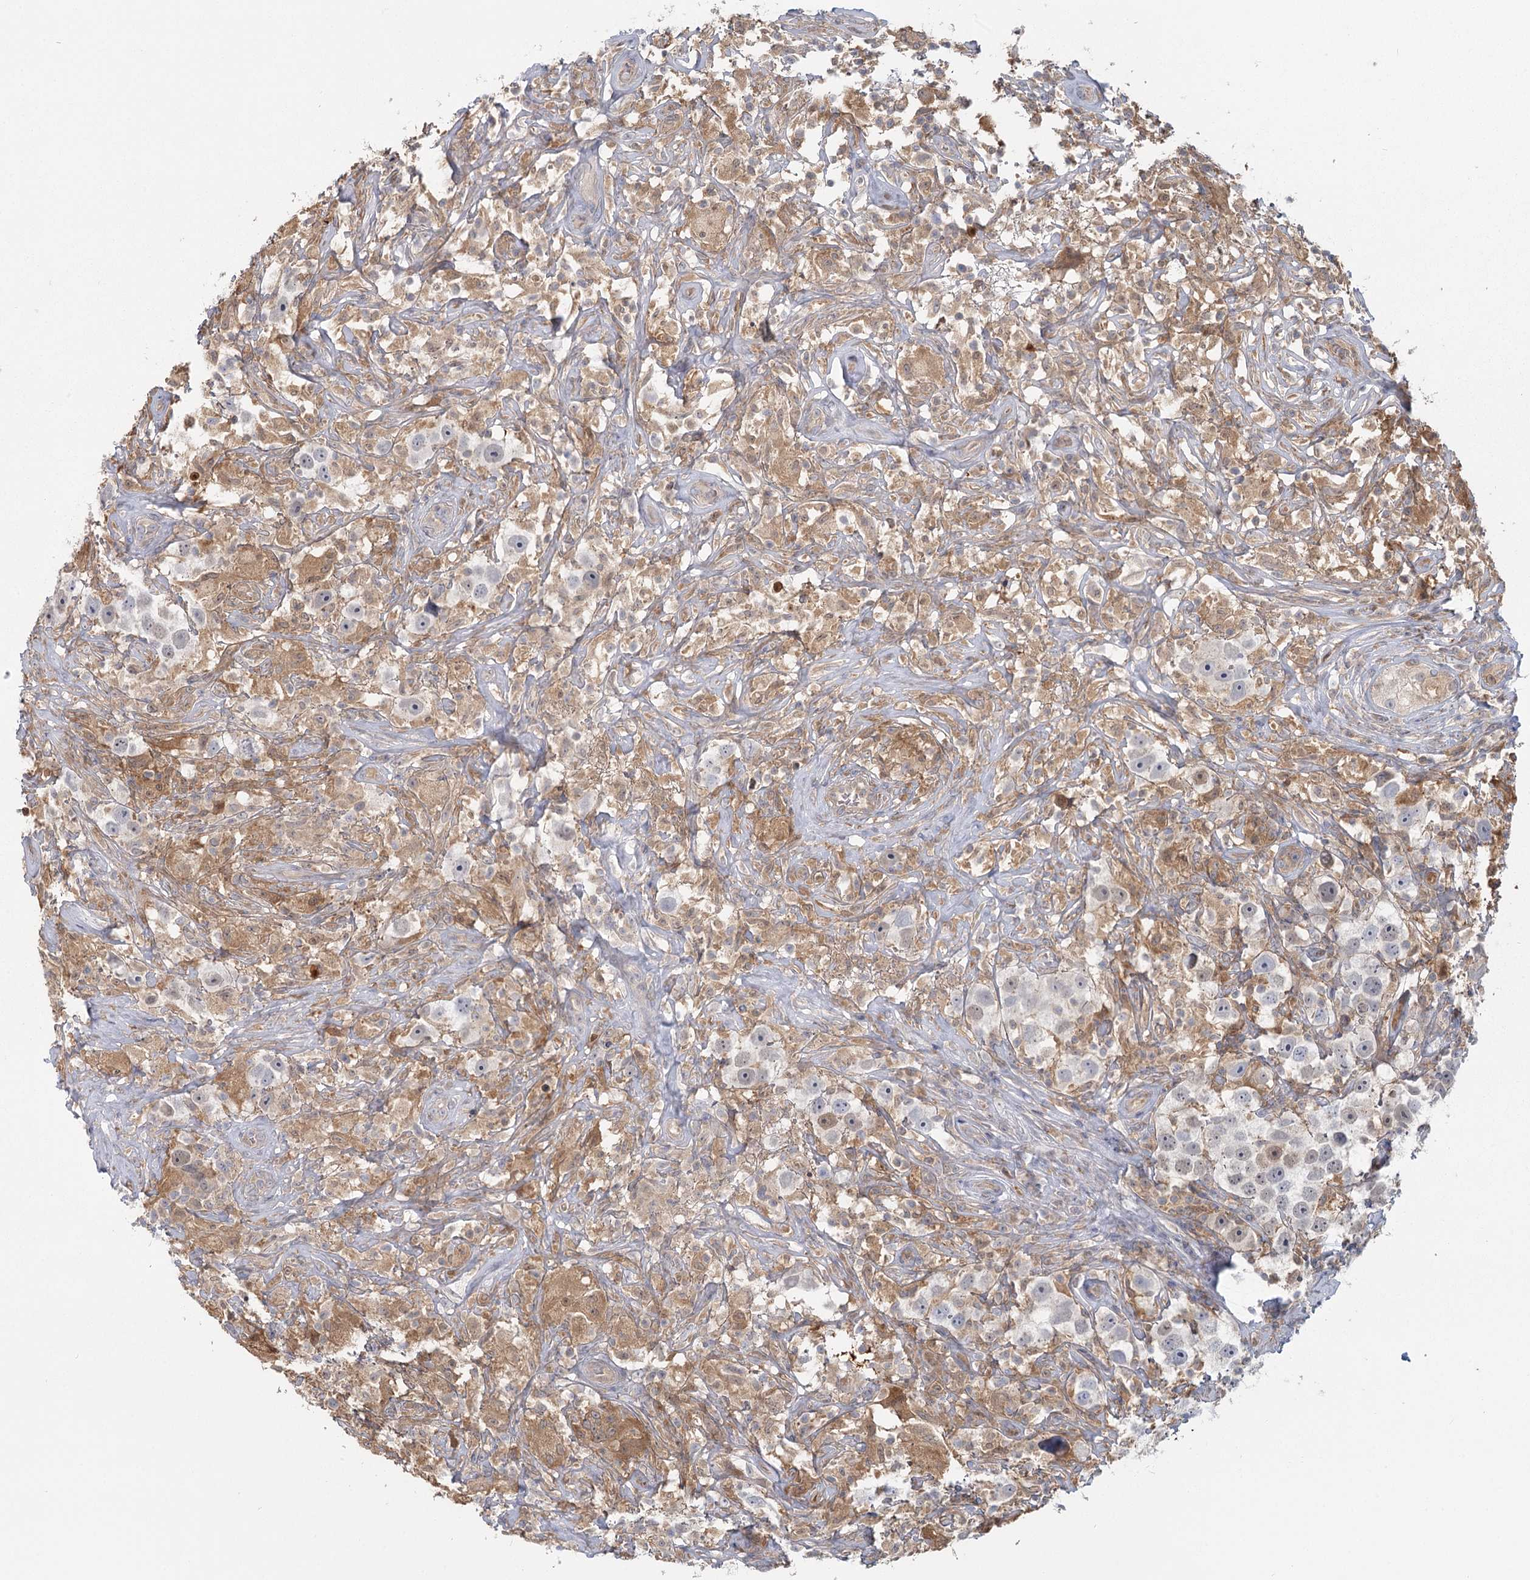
{"staining": {"intensity": "moderate", "quantity": "25%-75%", "location": "cytoplasmic/membranous"}, "tissue": "testis cancer", "cell_type": "Tumor cells", "image_type": "cancer", "snomed": [{"axis": "morphology", "description": "Seminoma, NOS"}, {"axis": "topography", "description": "Testis"}], "caption": "Immunohistochemical staining of human testis cancer exhibits moderate cytoplasmic/membranous protein staining in about 25%-75% of tumor cells.", "gene": "USP11", "patient": {"sex": "male", "age": 49}}